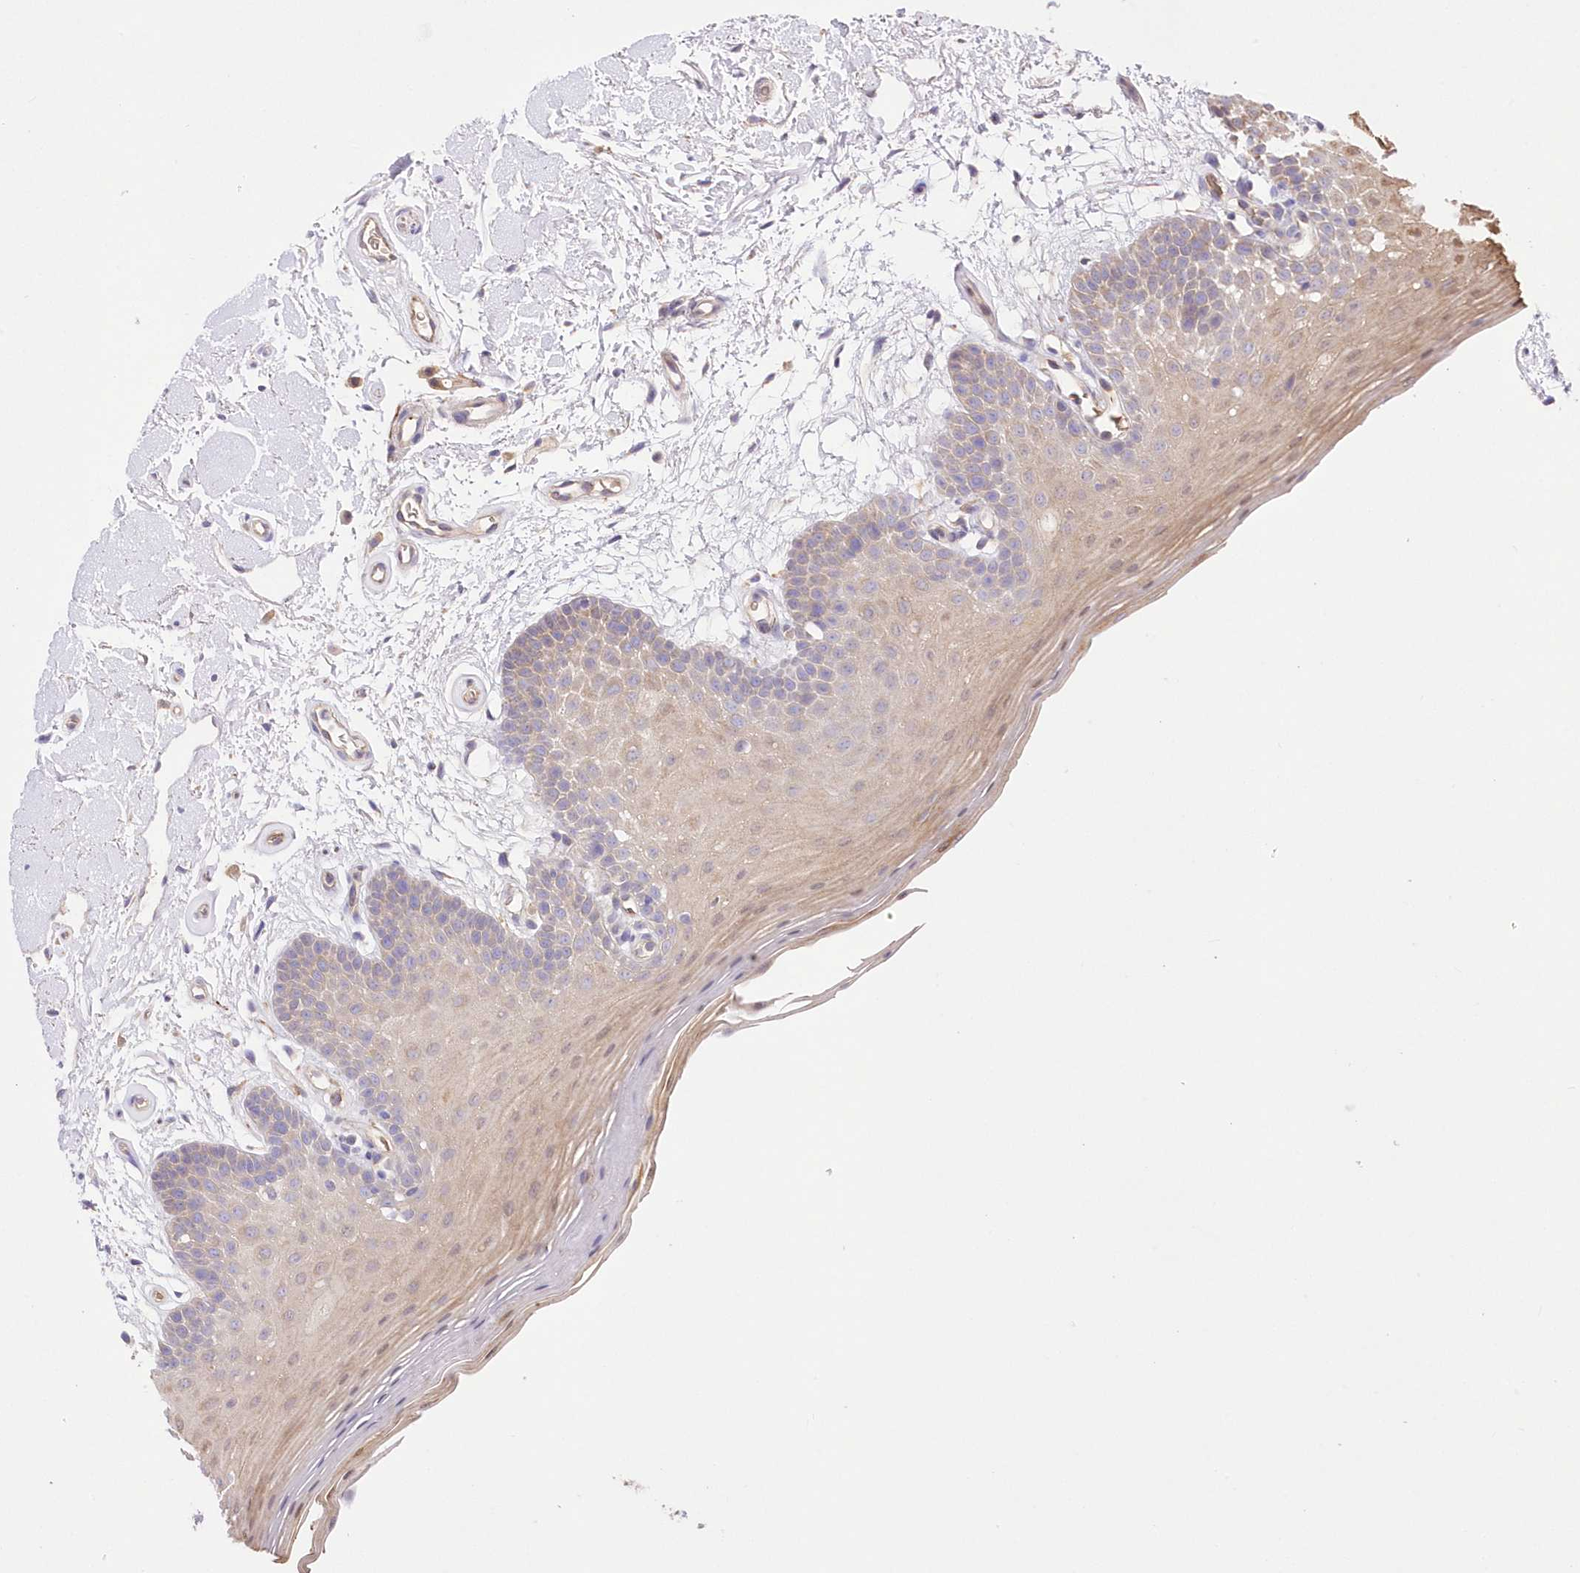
{"staining": {"intensity": "weak", "quantity": "25%-75%", "location": "cytoplasmic/membranous"}, "tissue": "oral mucosa", "cell_type": "Squamous epithelial cells", "image_type": "normal", "snomed": [{"axis": "morphology", "description": "Normal tissue, NOS"}, {"axis": "topography", "description": "Oral tissue"}], "caption": "High-power microscopy captured an immunohistochemistry image of normal oral mucosa, revealing weak cytoplasmic/membranous positivity in approximately 25%-75% of squamous epithelial cells.", "gene": "FCHO2", "patient": {"sex": "male", "age": 62}}